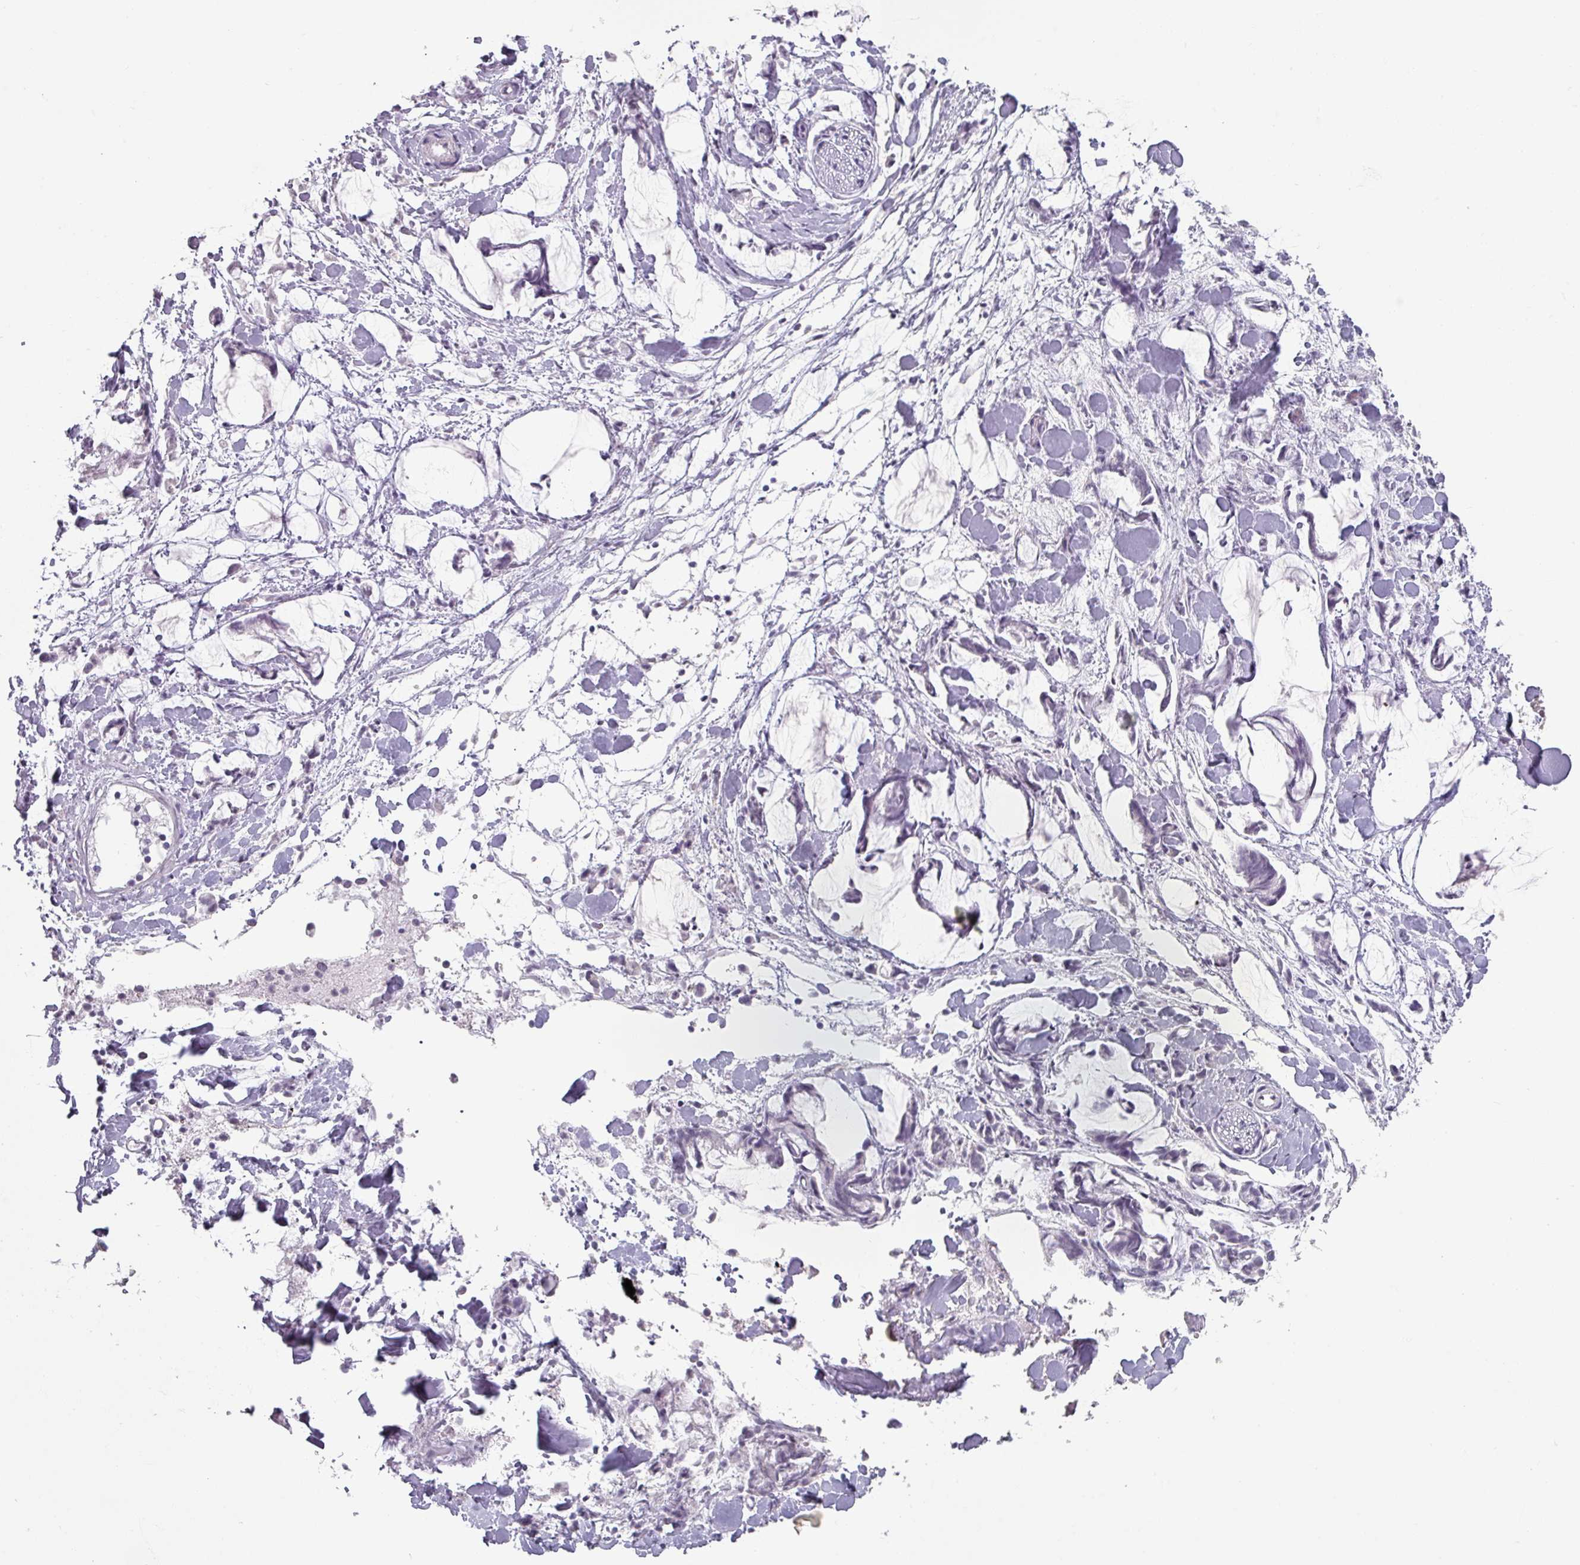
{"staining": {"intensity": "negative", "quantity": "none", "location": "none"}, "tissue": "adipose tissue", "cell_type": "Adipocytes", "image_type": "normal", "snomed": [{"axis": "morphology", "description": "Normal tissue, NOS"}, {"axis": "morphology", "description": "Adenocarcinoma, NOS"}, {"axis": "topography", "description": "Smooth muscle"}, {"axis": "topography", "description": "Colon"}], "caption": "High magnification brightfield microscopy of benign adipose tissue stained with DAB (3,3'-diaminobenzidine) (brown) and counterstained with hematoxylin (blue): adipocytes show no significant expression. (Brightfield microscopy of DAB IHC at high magnification).", "gene": "SPRR1A", "patient": {"sex": "male", "age": 14}}